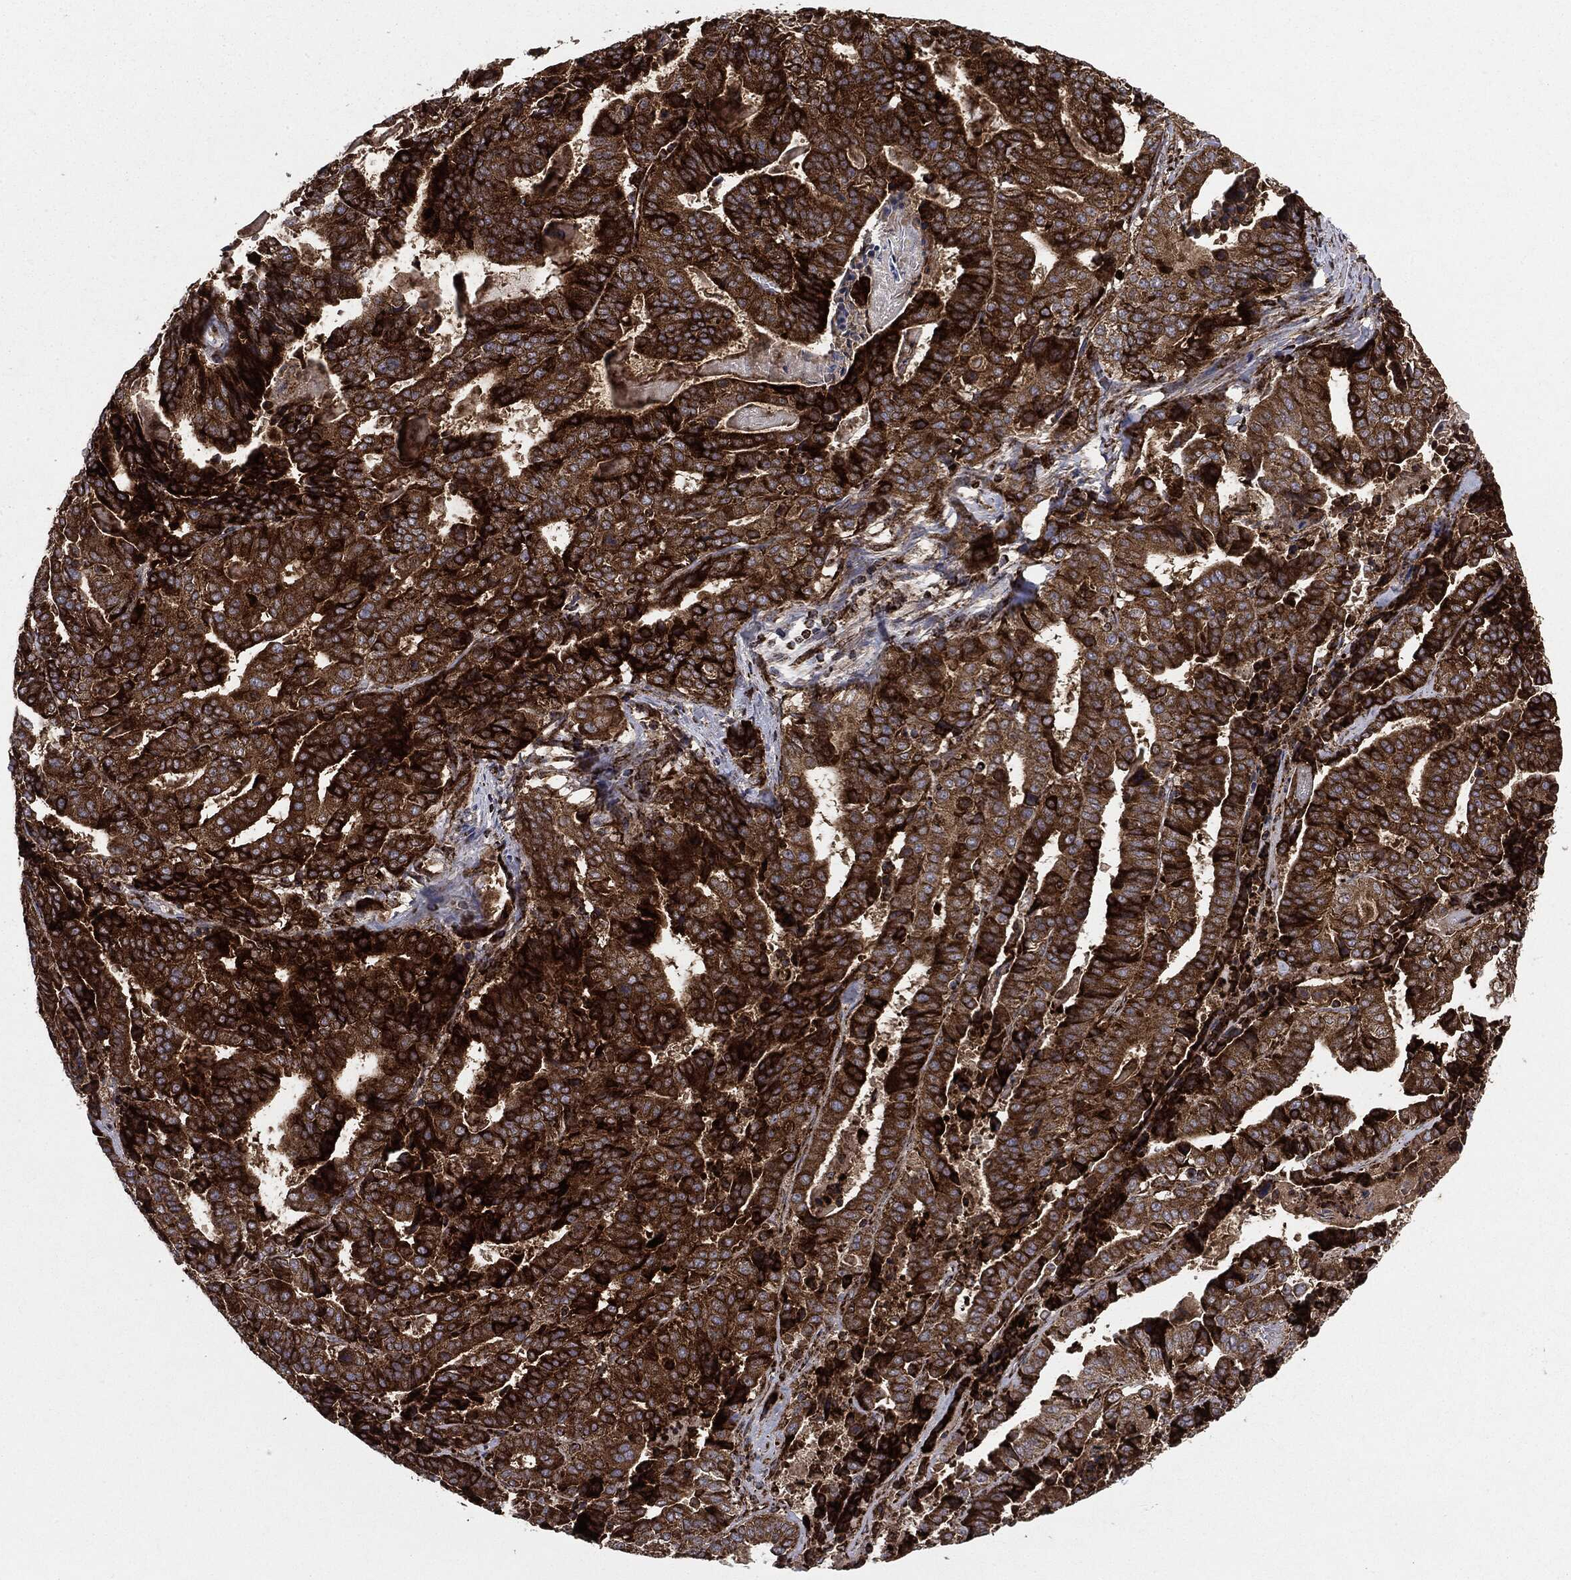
{"staining": {"intensity": "strong", "quantity": ">75%", "location": "cytoplasmic/membranous"}, "tissue": "stomach cancer", "cell_type": "Tumor cells", "image_type": "cancer", "snomed": [{"axis": "morphology", "description": "Adenocarcinoma, NOS"}, {"axis": "topography", "description": "Stomach"}], "caption": "This micrograph reveals IHC staining of human stomach cancer, with high strong cytoplasmic/membranous expression in about >75% of tumor cells.", "gene": "MAP2K1", "patient": {"sex": "male", "age": 48}}